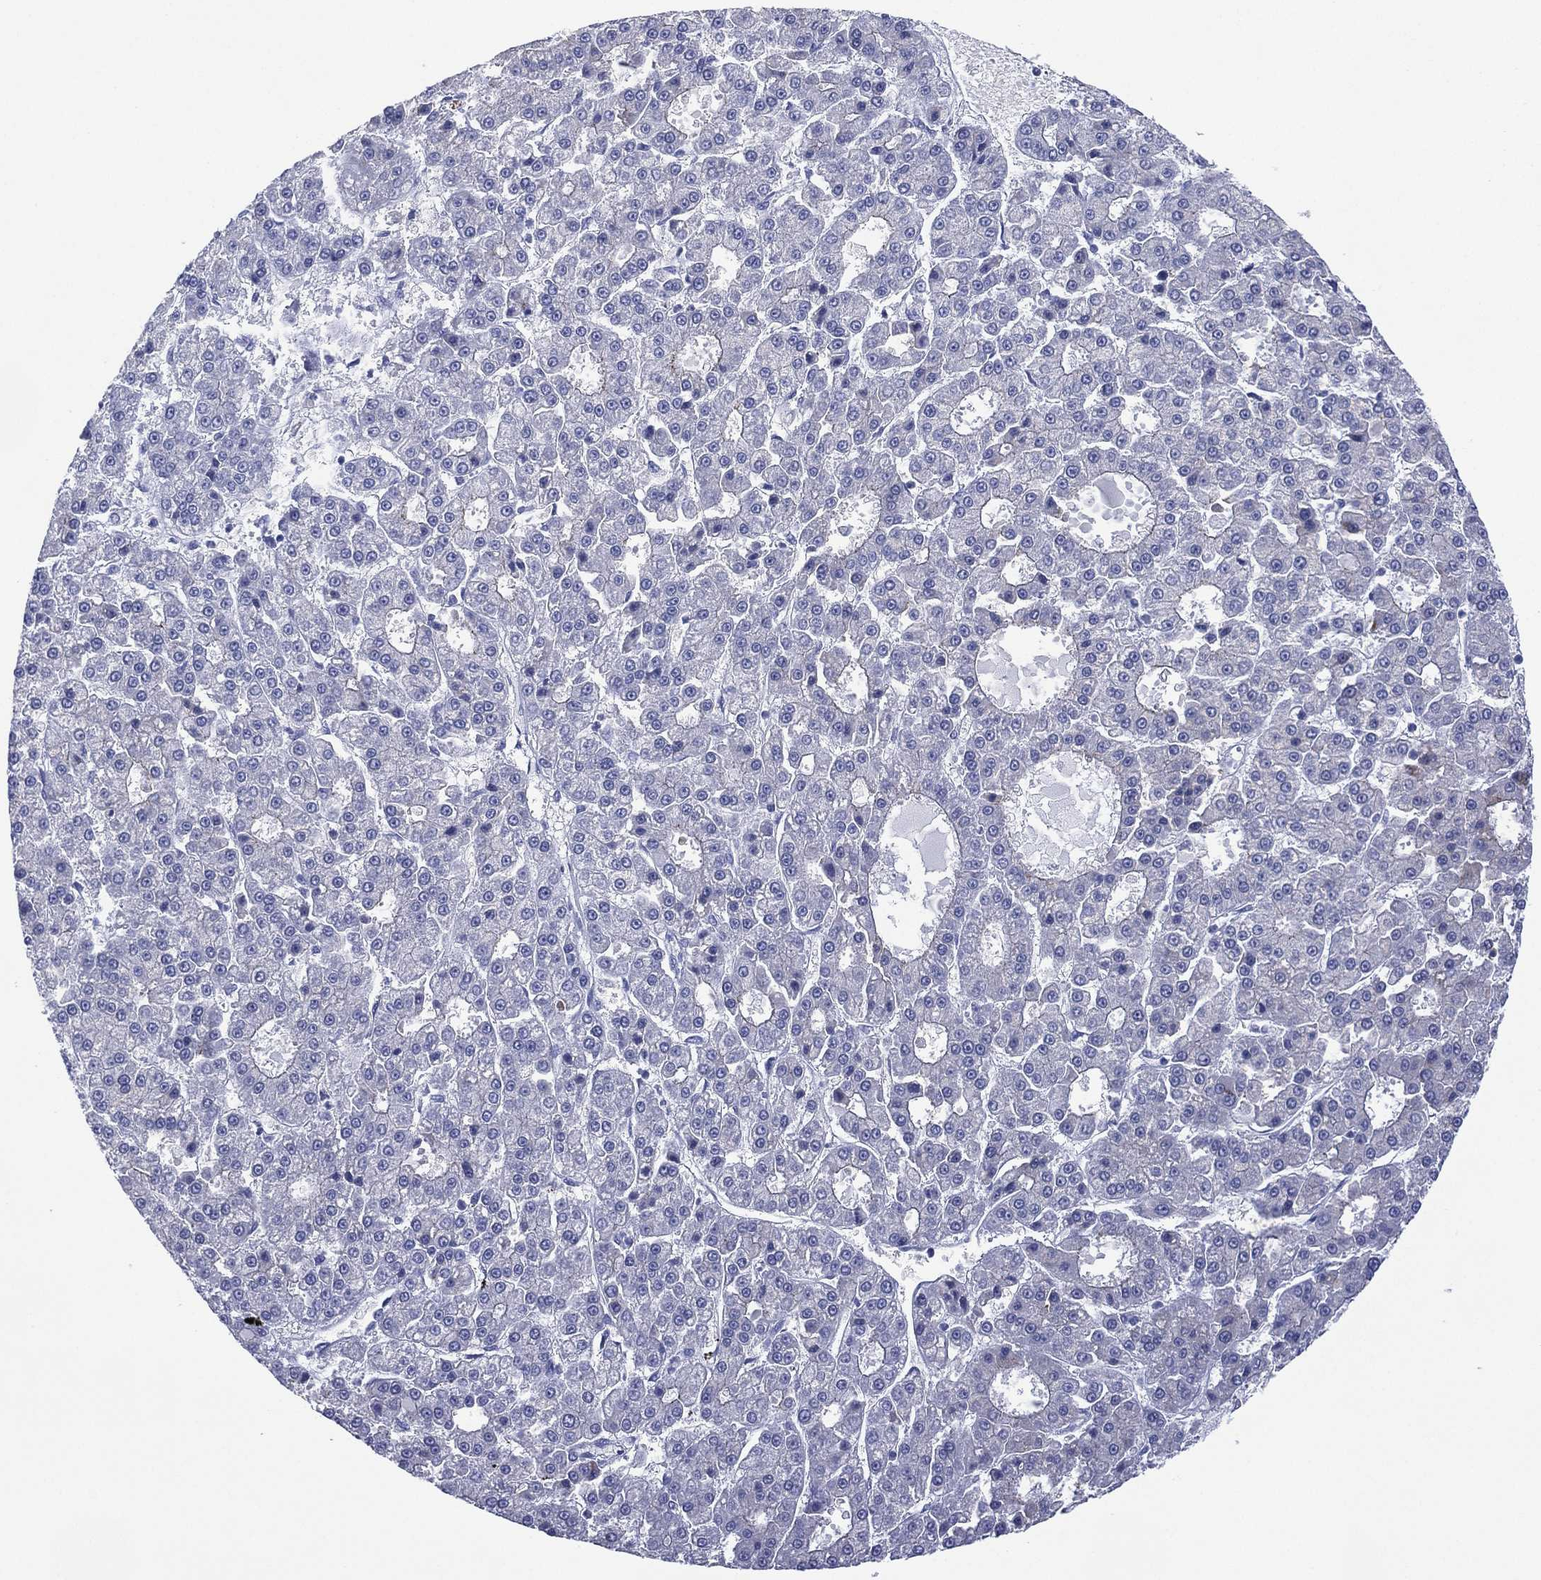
{"staining": {"intensity": "negative", "quantity": "none", "location": "none"}, "tissue": "liver cancer", "cell_type": "Tumor cells", "image_type": "cancer", "snomed": [{"axis": "morphology", "description": "Carcinoma, Hepatocellular, NOS"}, {"axis": "topography", "description": "Liver"}], "caption": "Histopathology image shows no protein staining in tumor cells of liver cancer tissue.", "gene": "DSG1", "patient": {"sex": "male", "age": 70}}